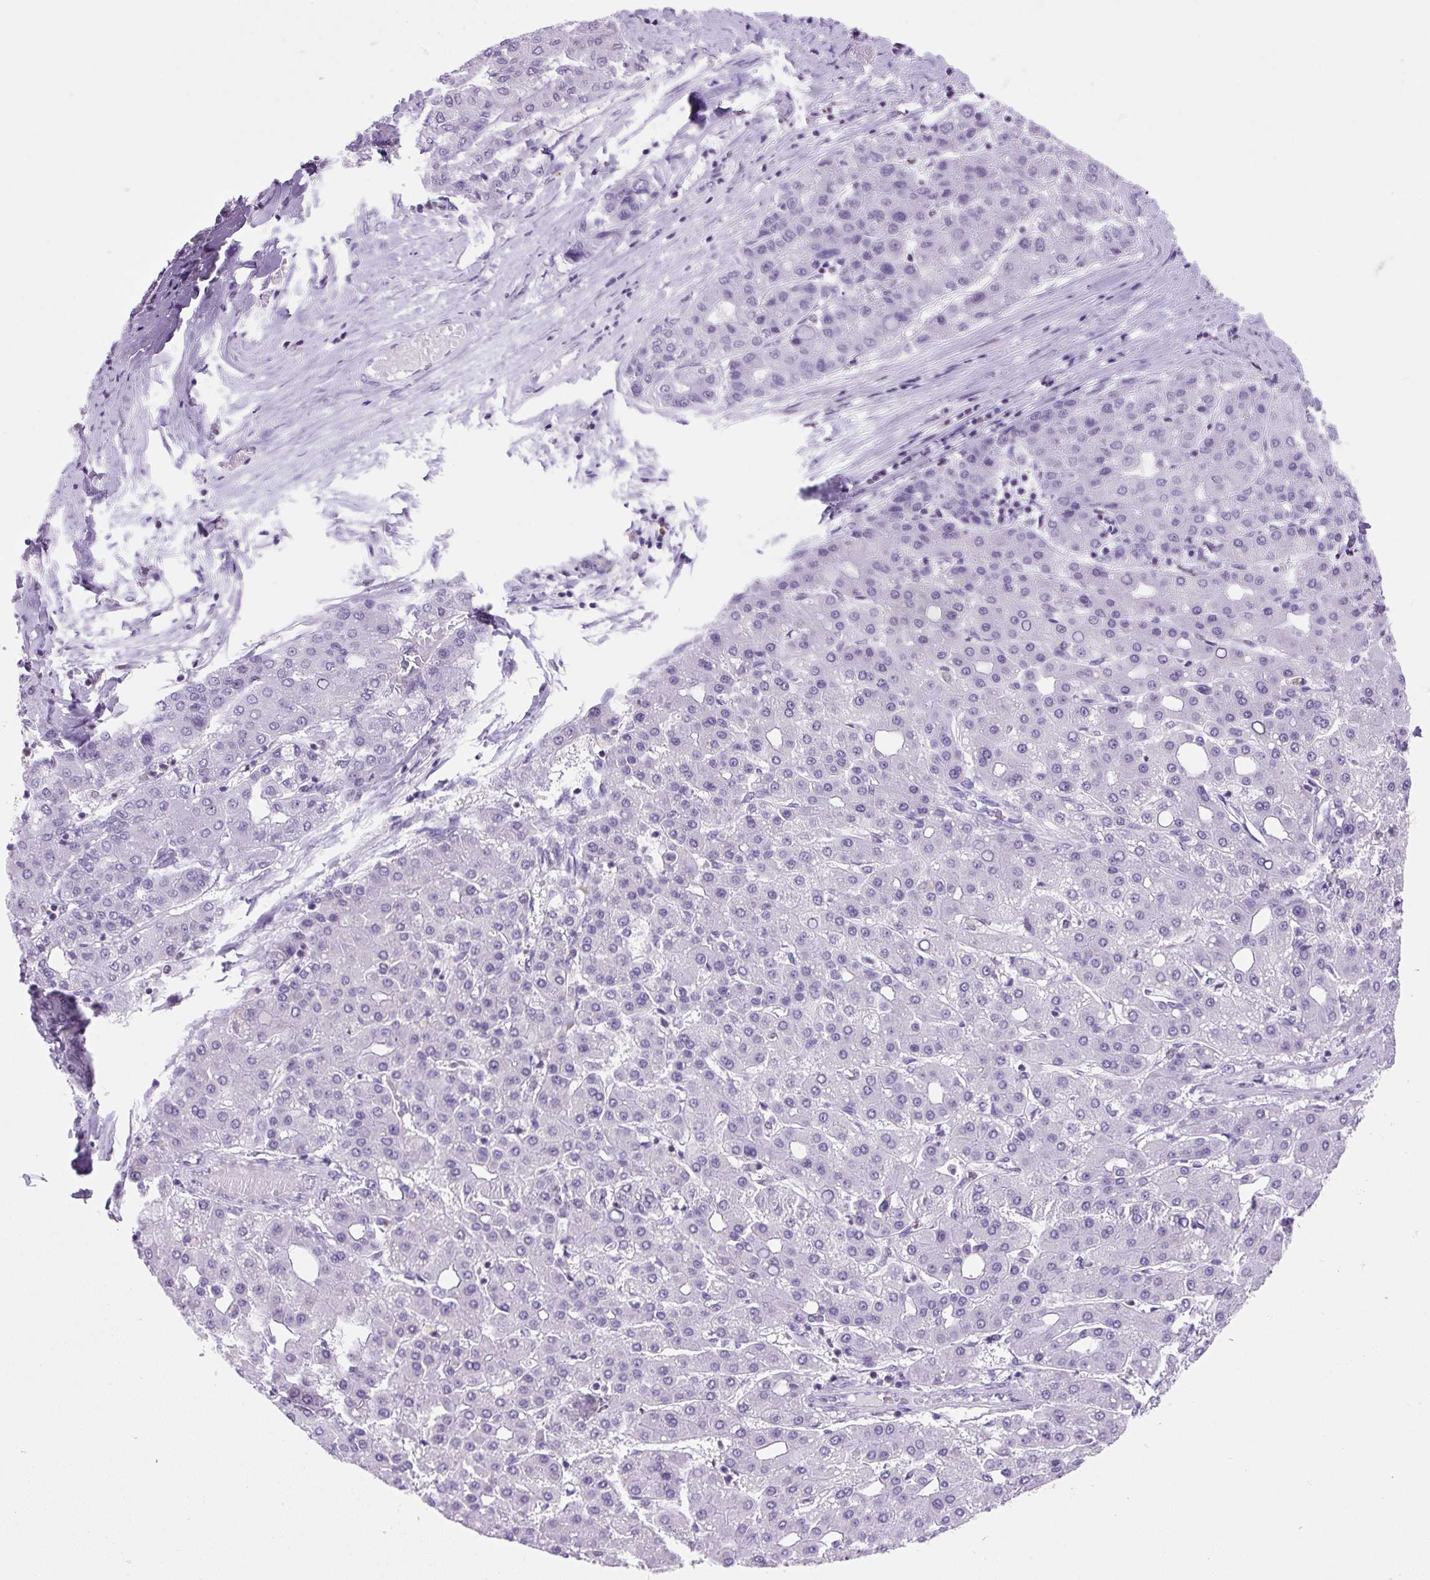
{"staining": {"intensity": "negative", "quantity": "none", "location": "none"}, "tissue": "liver cancer", "cell_type": "Tumor cells", "image_type": "cancer", "snomed": [{"axis": "morphology", "description": "Carcinoma, Hepatocellular, NOS"}, {"axis": "topography", "description": "Liver"}], "caption": "There is no significant positivity in tumor cells of liver cancer.", "gene": "VPREB1", "patient": {"sex": "male", "age": 65}}